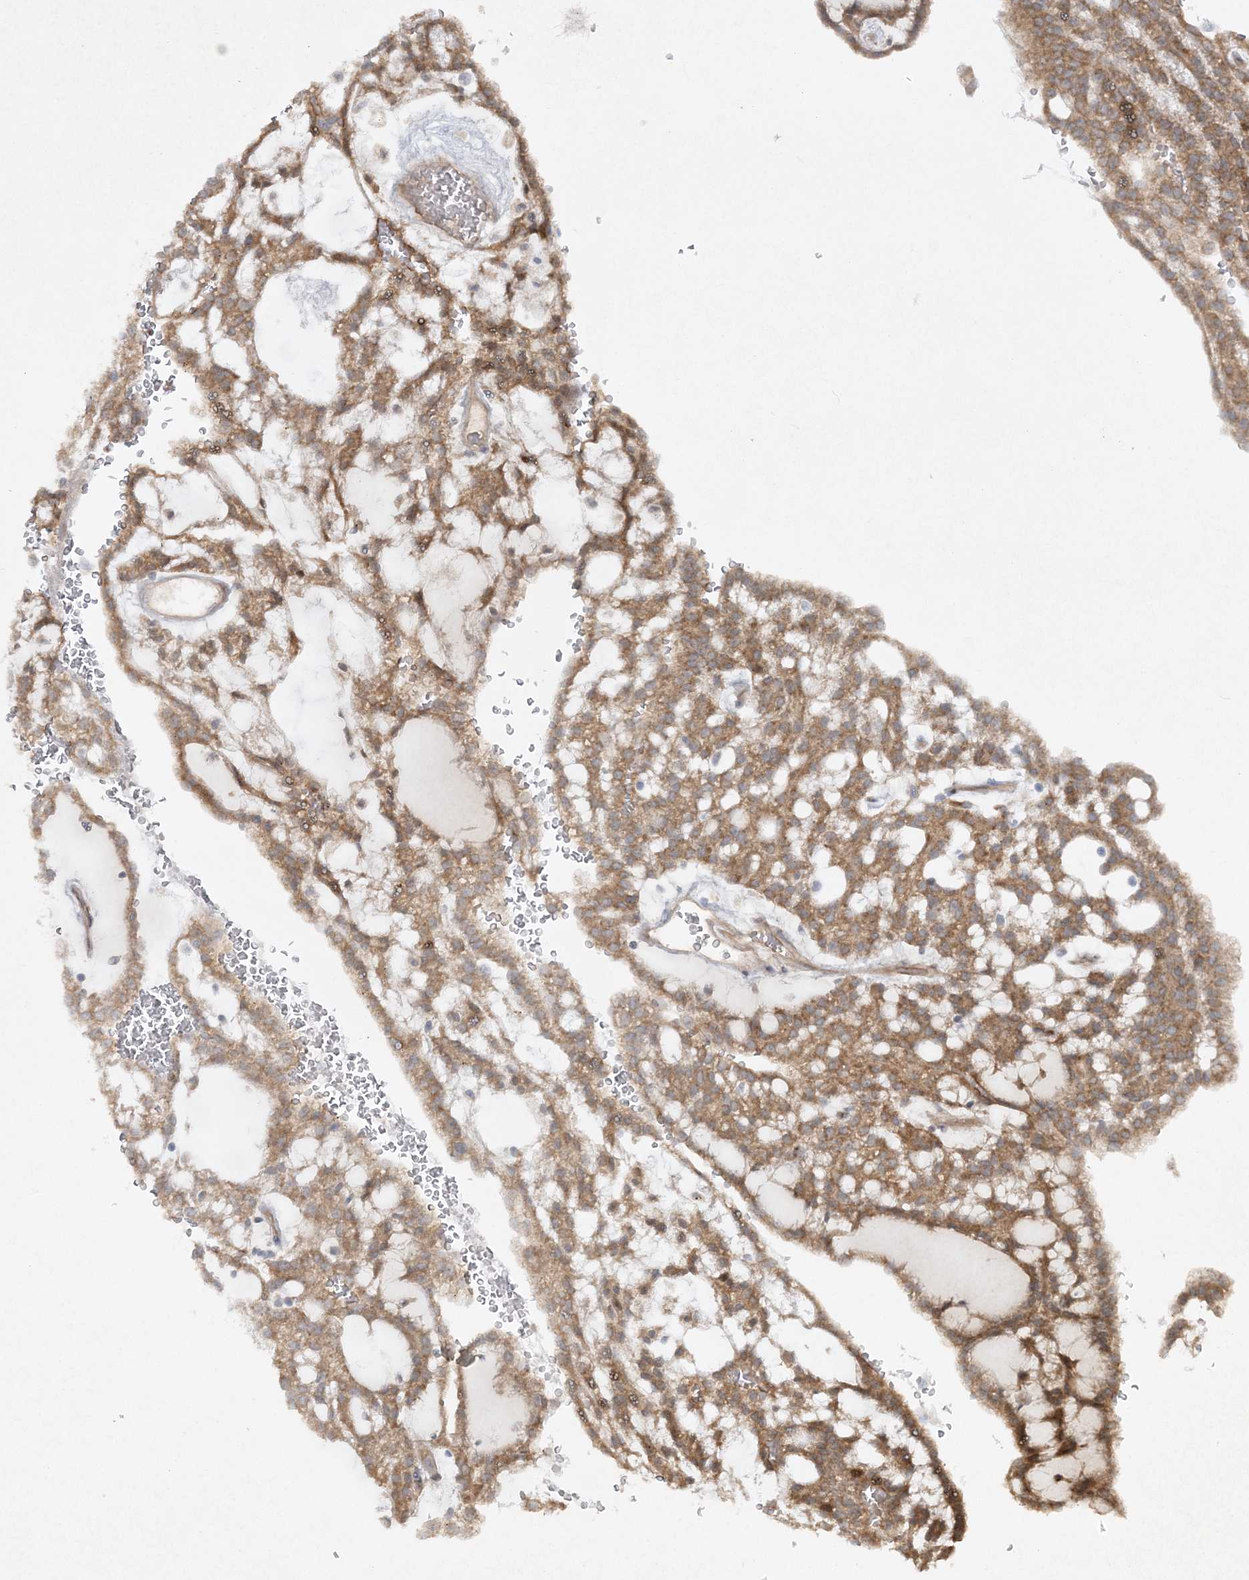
{"staining": {"intensity": "moderate", "quantity": ">75%", "location": "cytoplasmic/membranous"}, "tissue": "renal cancer", "cell_type": "Tumor cells", "image_type": "cancer", "snomed": [{"axis": "morphology", "description": "Adenocarcinoma, NOS"}, {"axis": "topography", "description": "Kidney"}], "caption": "Tumor cells display medium levels of moderate cytoplasmic/membranous positivity in approximately >75% of cells in human adenocarcinoma (renal). Nuclei are stained in blue.", "gene": "MOCS2", "patient": {"sex": "male", "age": 63}}